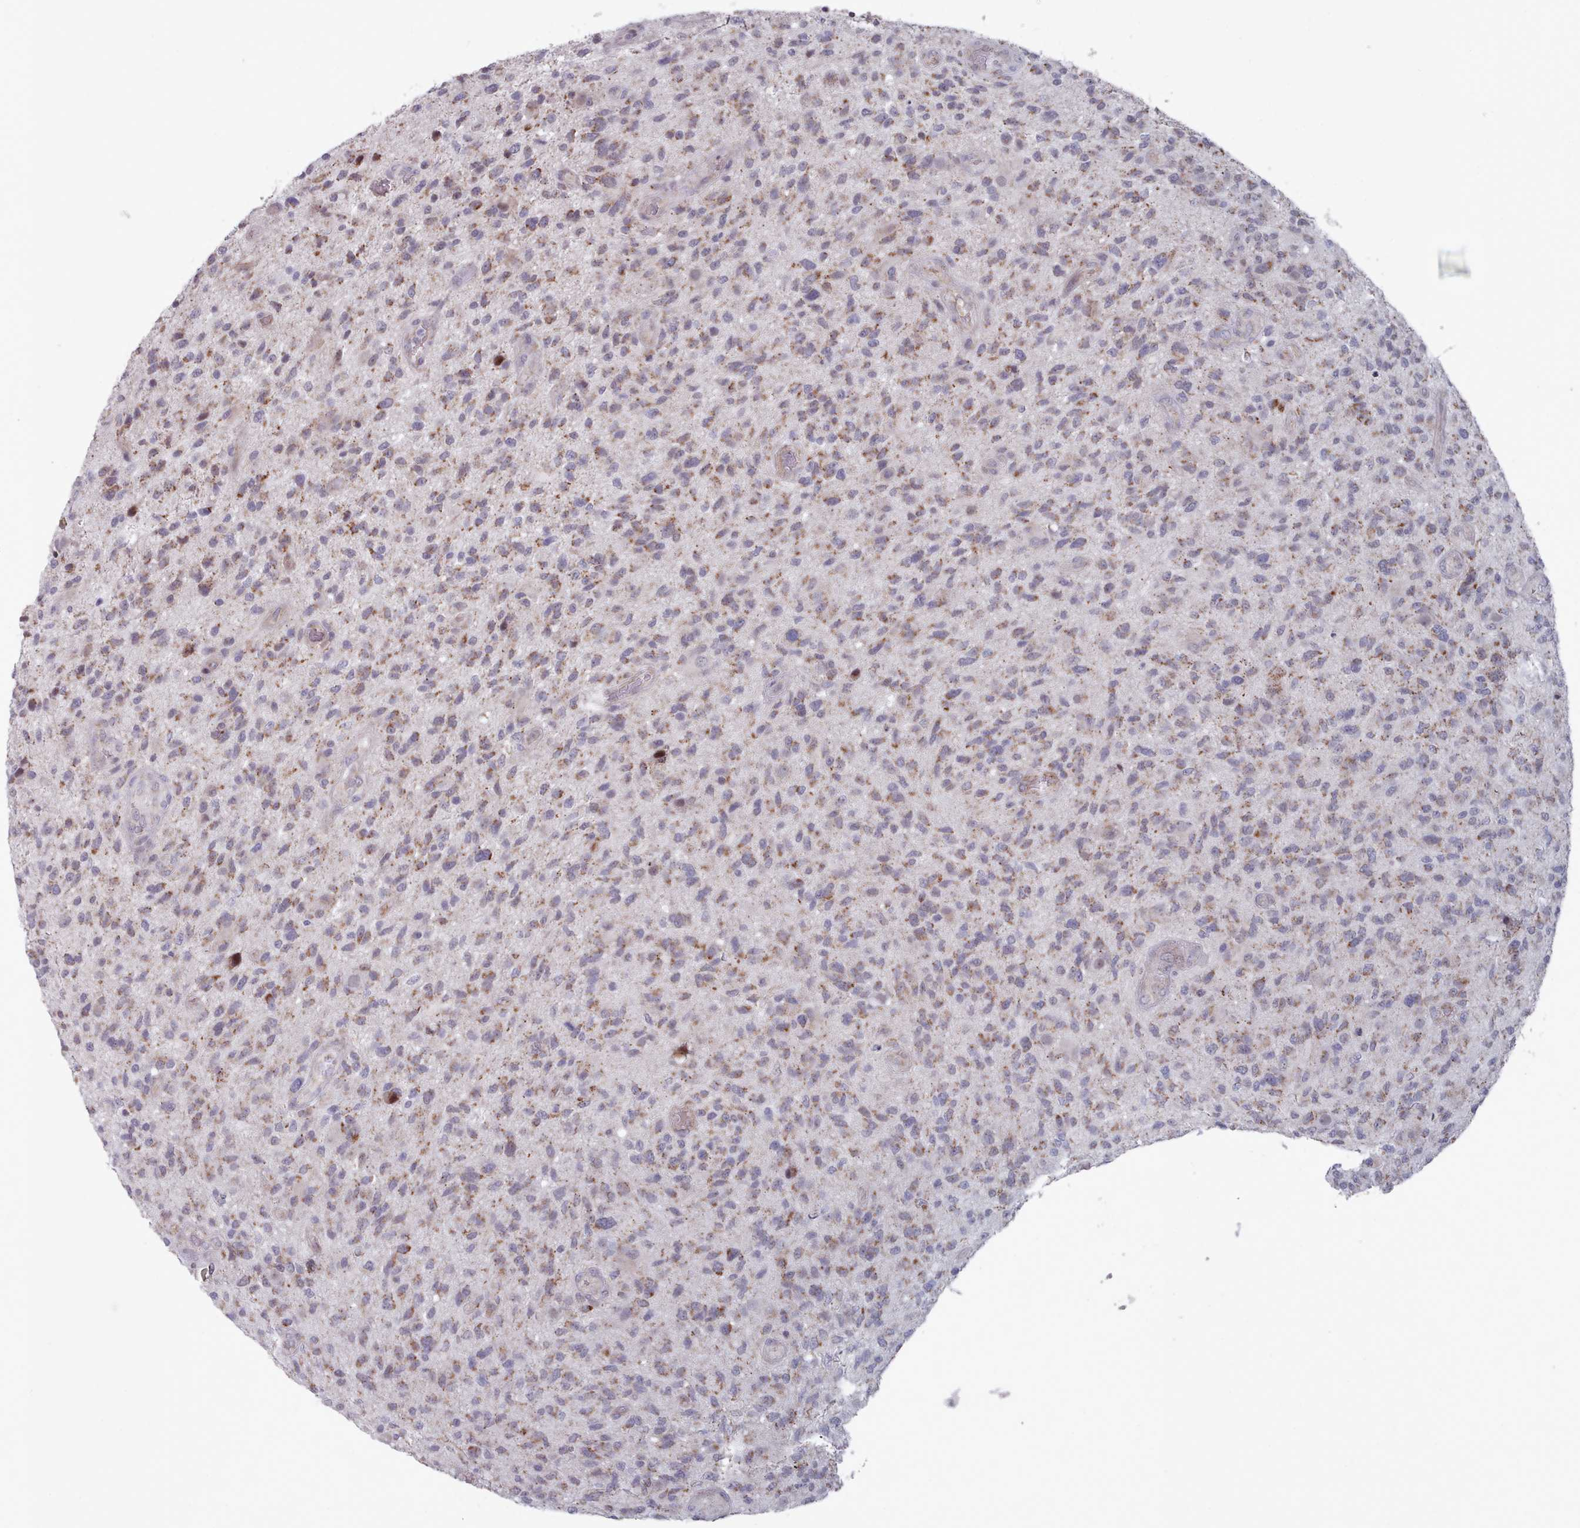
{"staining": {"intensity": "moderate", "quantity": "25%-75%", "location": "cytoplasmic/membranous"}, "tissue": "glioma", "cell_type": "Tumor cells", "image_type": "cancer", "snomed": [{"axis": "morphology", "description": "Glioma, malignant, High grade"}, {"axis": "topography", "description": "Brain"}], "caption": "Malignant high-grade glioma stained for a protein displays moderate cytoplasmic/membranous positivity in tumor cells.", "gene": "TRARG1", "patient": {"sex": "male", "age": 47}}